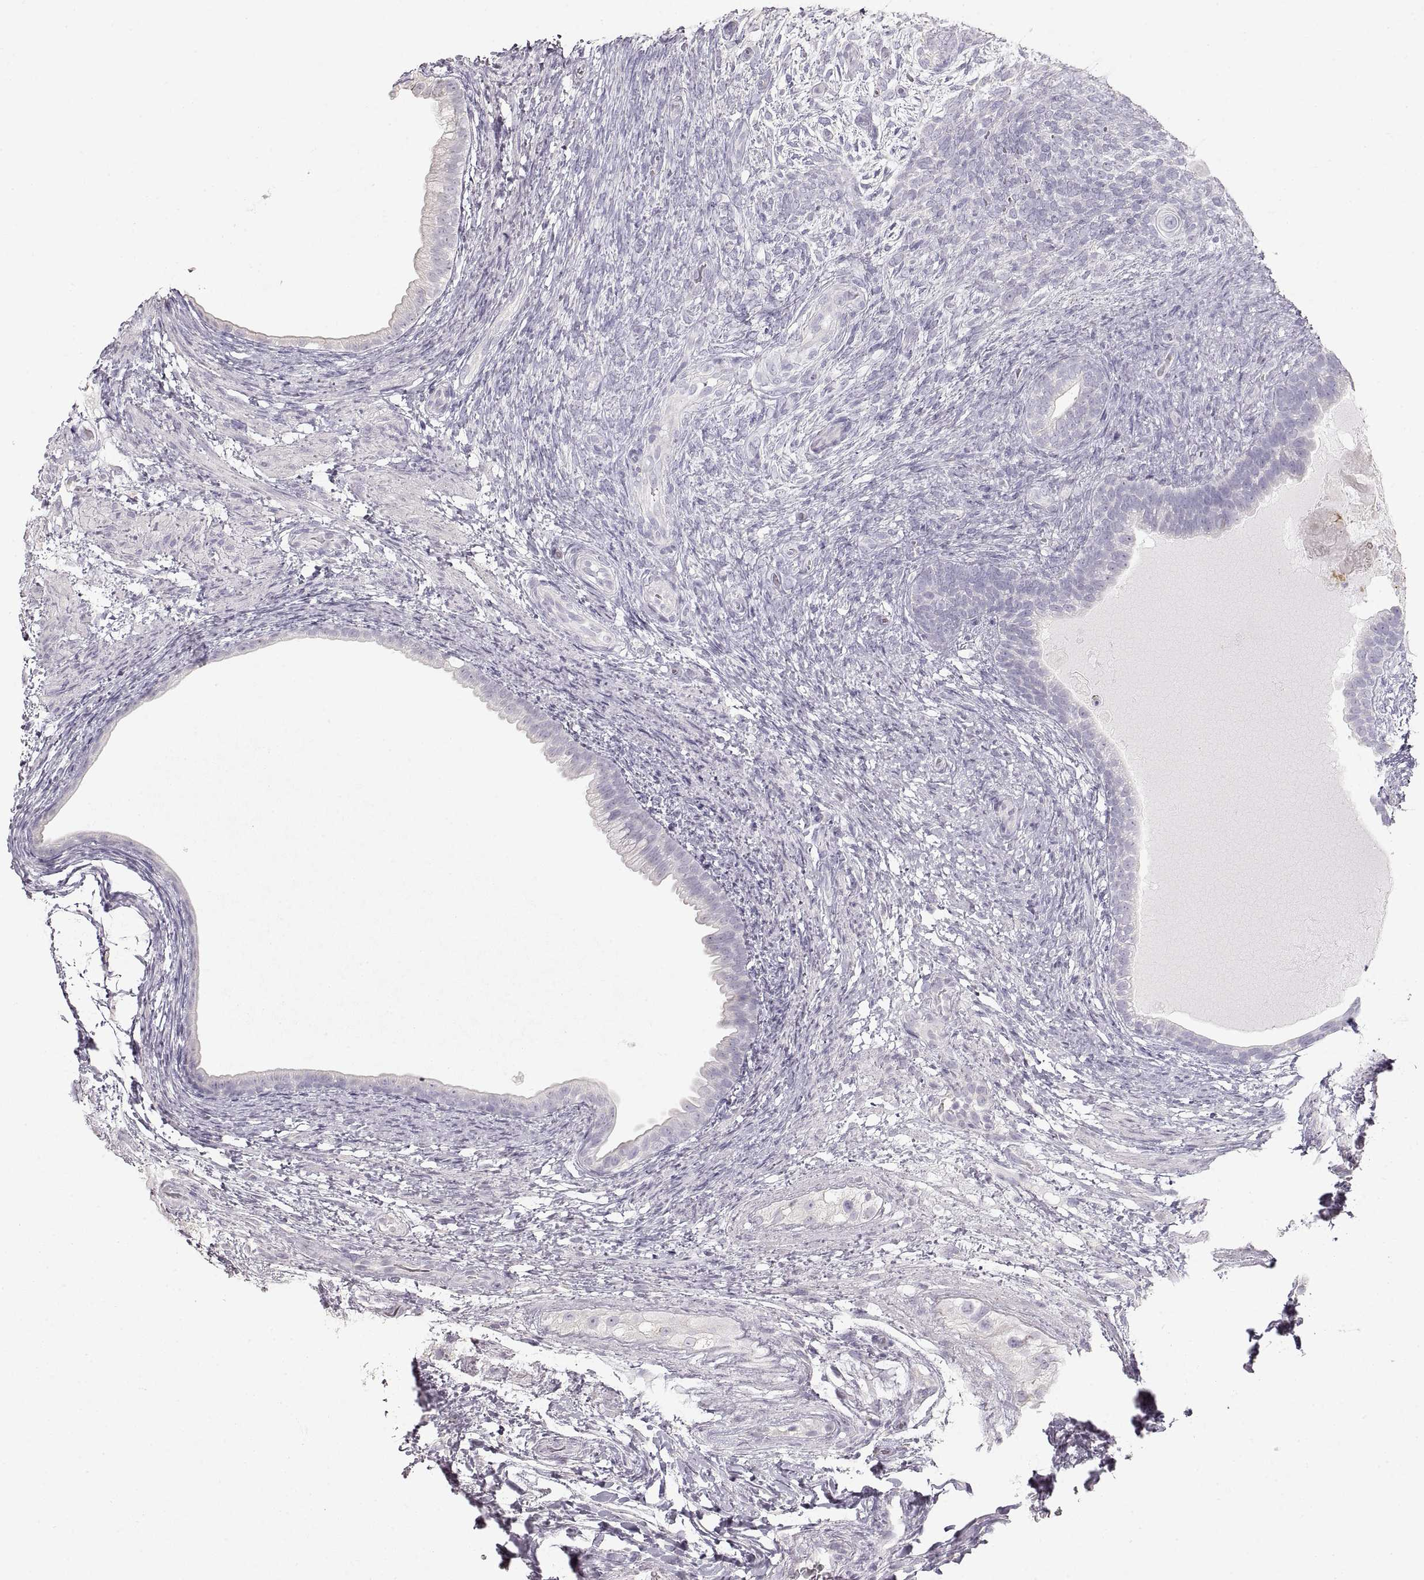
{"staining": {"intensity": "negative", "quantity": "none", "location": "none"}, "tissue": "testis cancer", "cell_type": "Tumor cells", "image_type": "cancer", "snomed": [{"axis": "morphology", "description": "Carcinoma, Embryonal, NOS"}, {"axis": "topography", "description": "Testis"}], "caption": "Embryonal carcinoma (testis) was stained to show a protein in brown. There is no significant positivity in tumor cells.", "gene": "ZP3", "patient": {"sex": "male", "age": 24}}